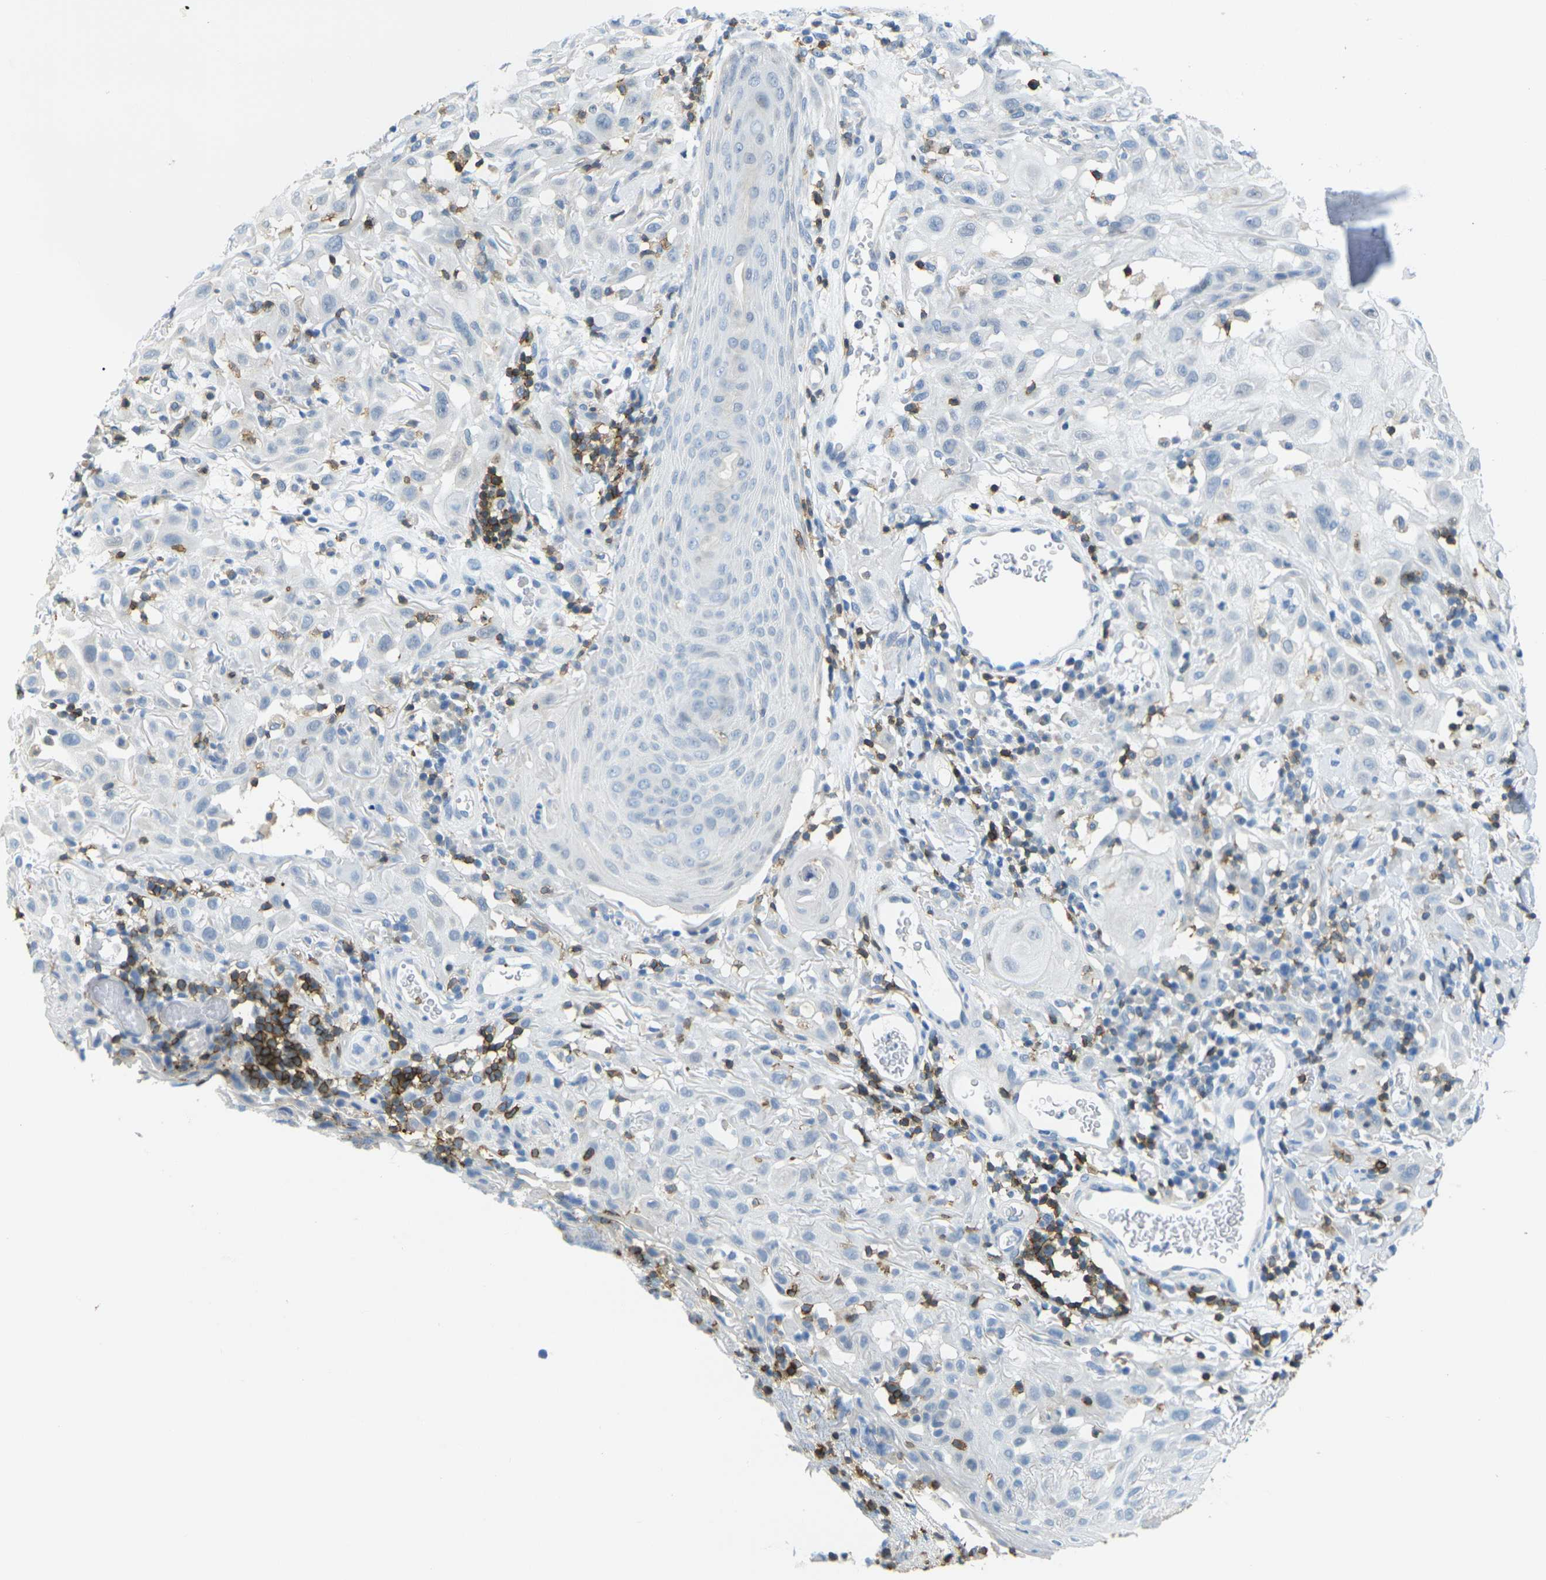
{"staining": {"intensity": "negative", "quantity": "none", "location": "none"}, "tissue": "skin cancer", "cell_type": "Tumor cells", "image_type": "cancer", "snomed": [{"axis": "morphology", "description": "Squamous cell carcinoma, NOS"}, {"axis": "topography", "description": "Skin"}], "caption": "Micrograph shows no protein expression in tumor cells of squamous cell carcinoma (skin) tissue.", "gene": "CD3D", "patient": {"sex": "male", "age": 24}}